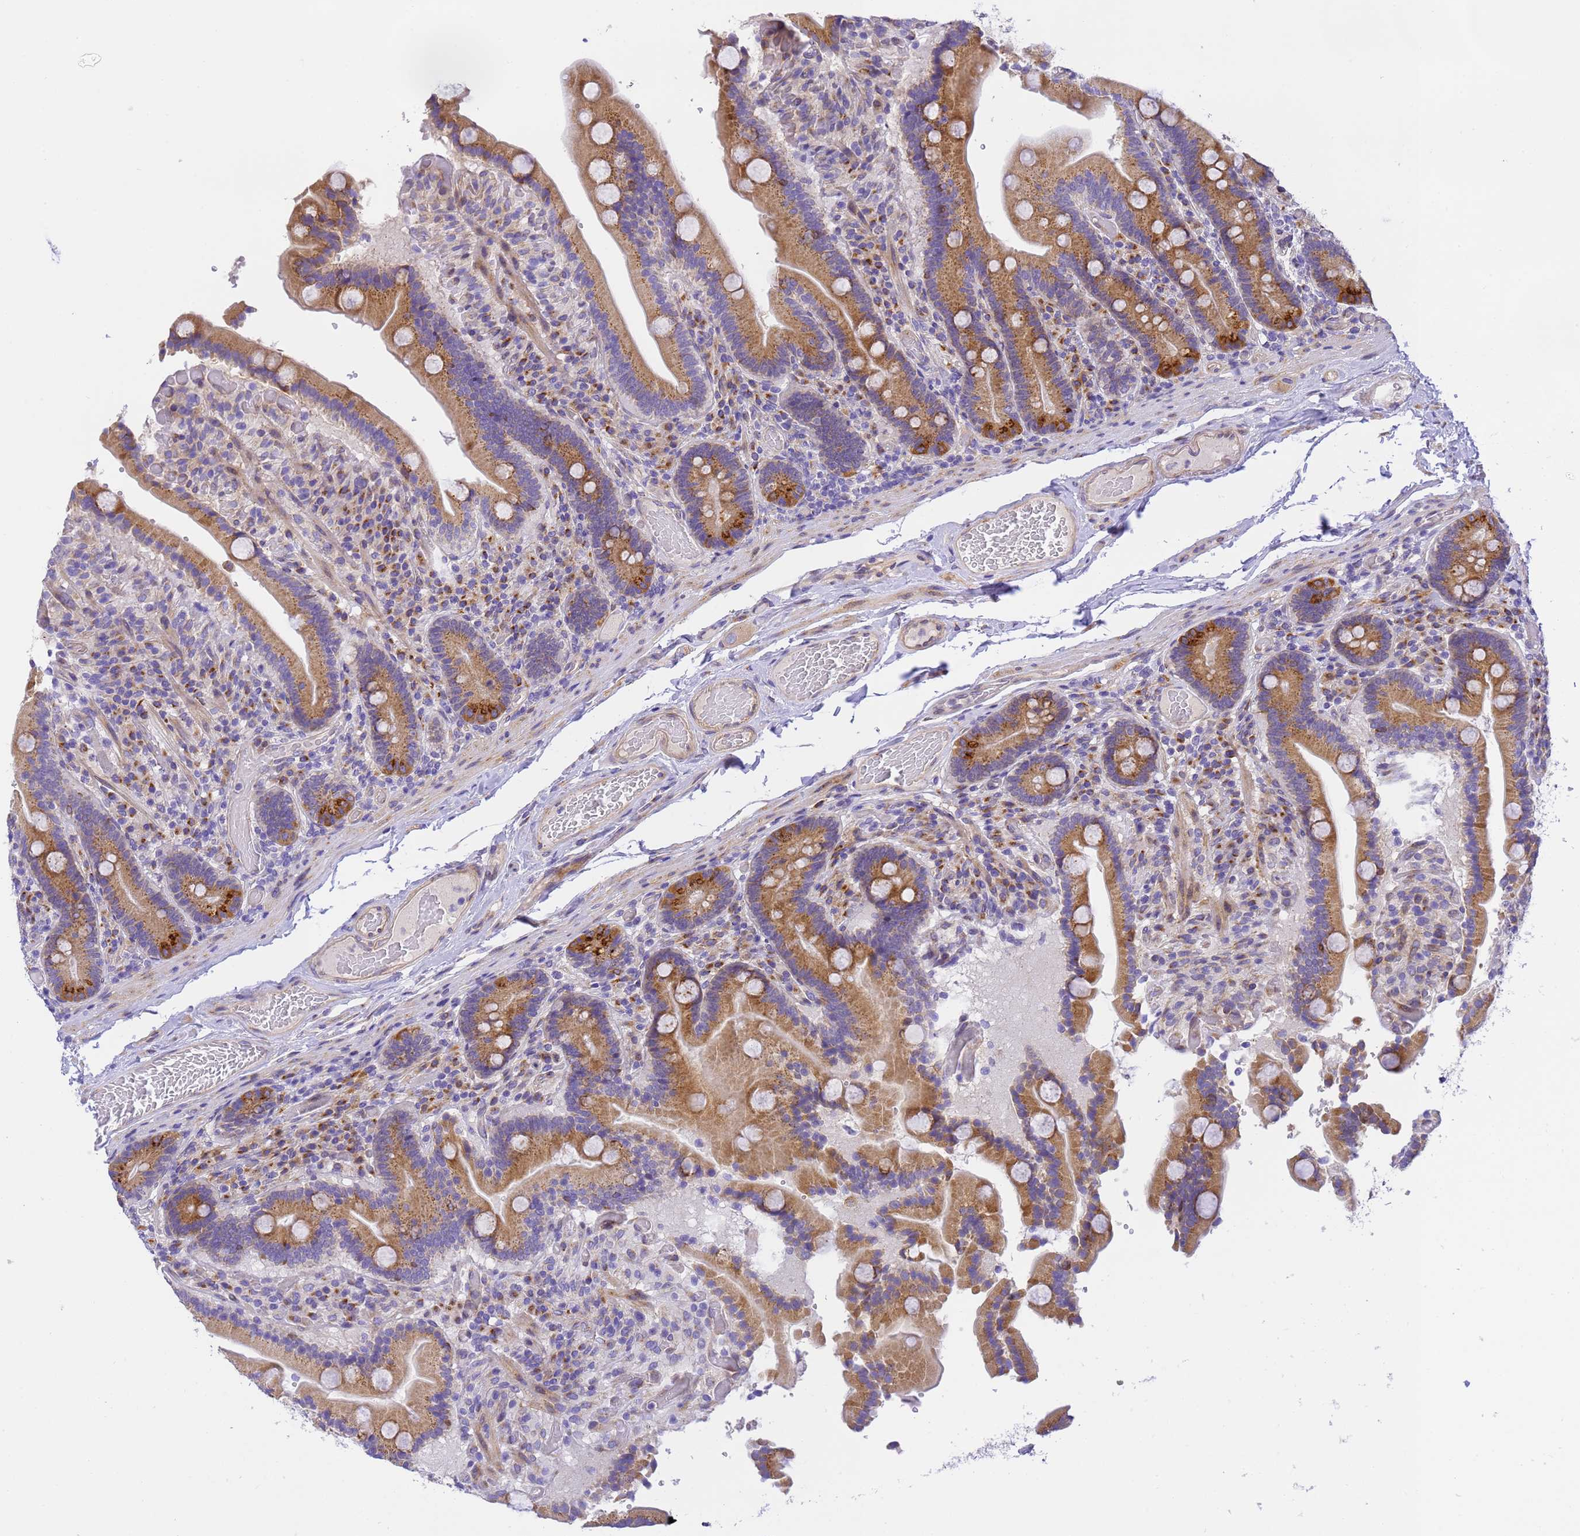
{"staining": {"intensity": "strong", "quantity": ">75%", "location": "cytoplasmic/membranous"}, "tissue": "duodenum", "cell_type": "Glandular cells", "image_type": "normal", "snomed": [{"axis": "morphology", "description": "Normal tissue, NOS"}, {"axis": "topography", "description": "Duodenum"}], "caption": "The histopathology image shows a brown stain indicating the presence of a protein in the cytoplasmic/membranous of glandular cells in duodenum. (brown staining indicates protein expression, while blue staining denotes nuclei).", "gene": "RHBDD3", "patient": {"sex": "female", "age": 62}}